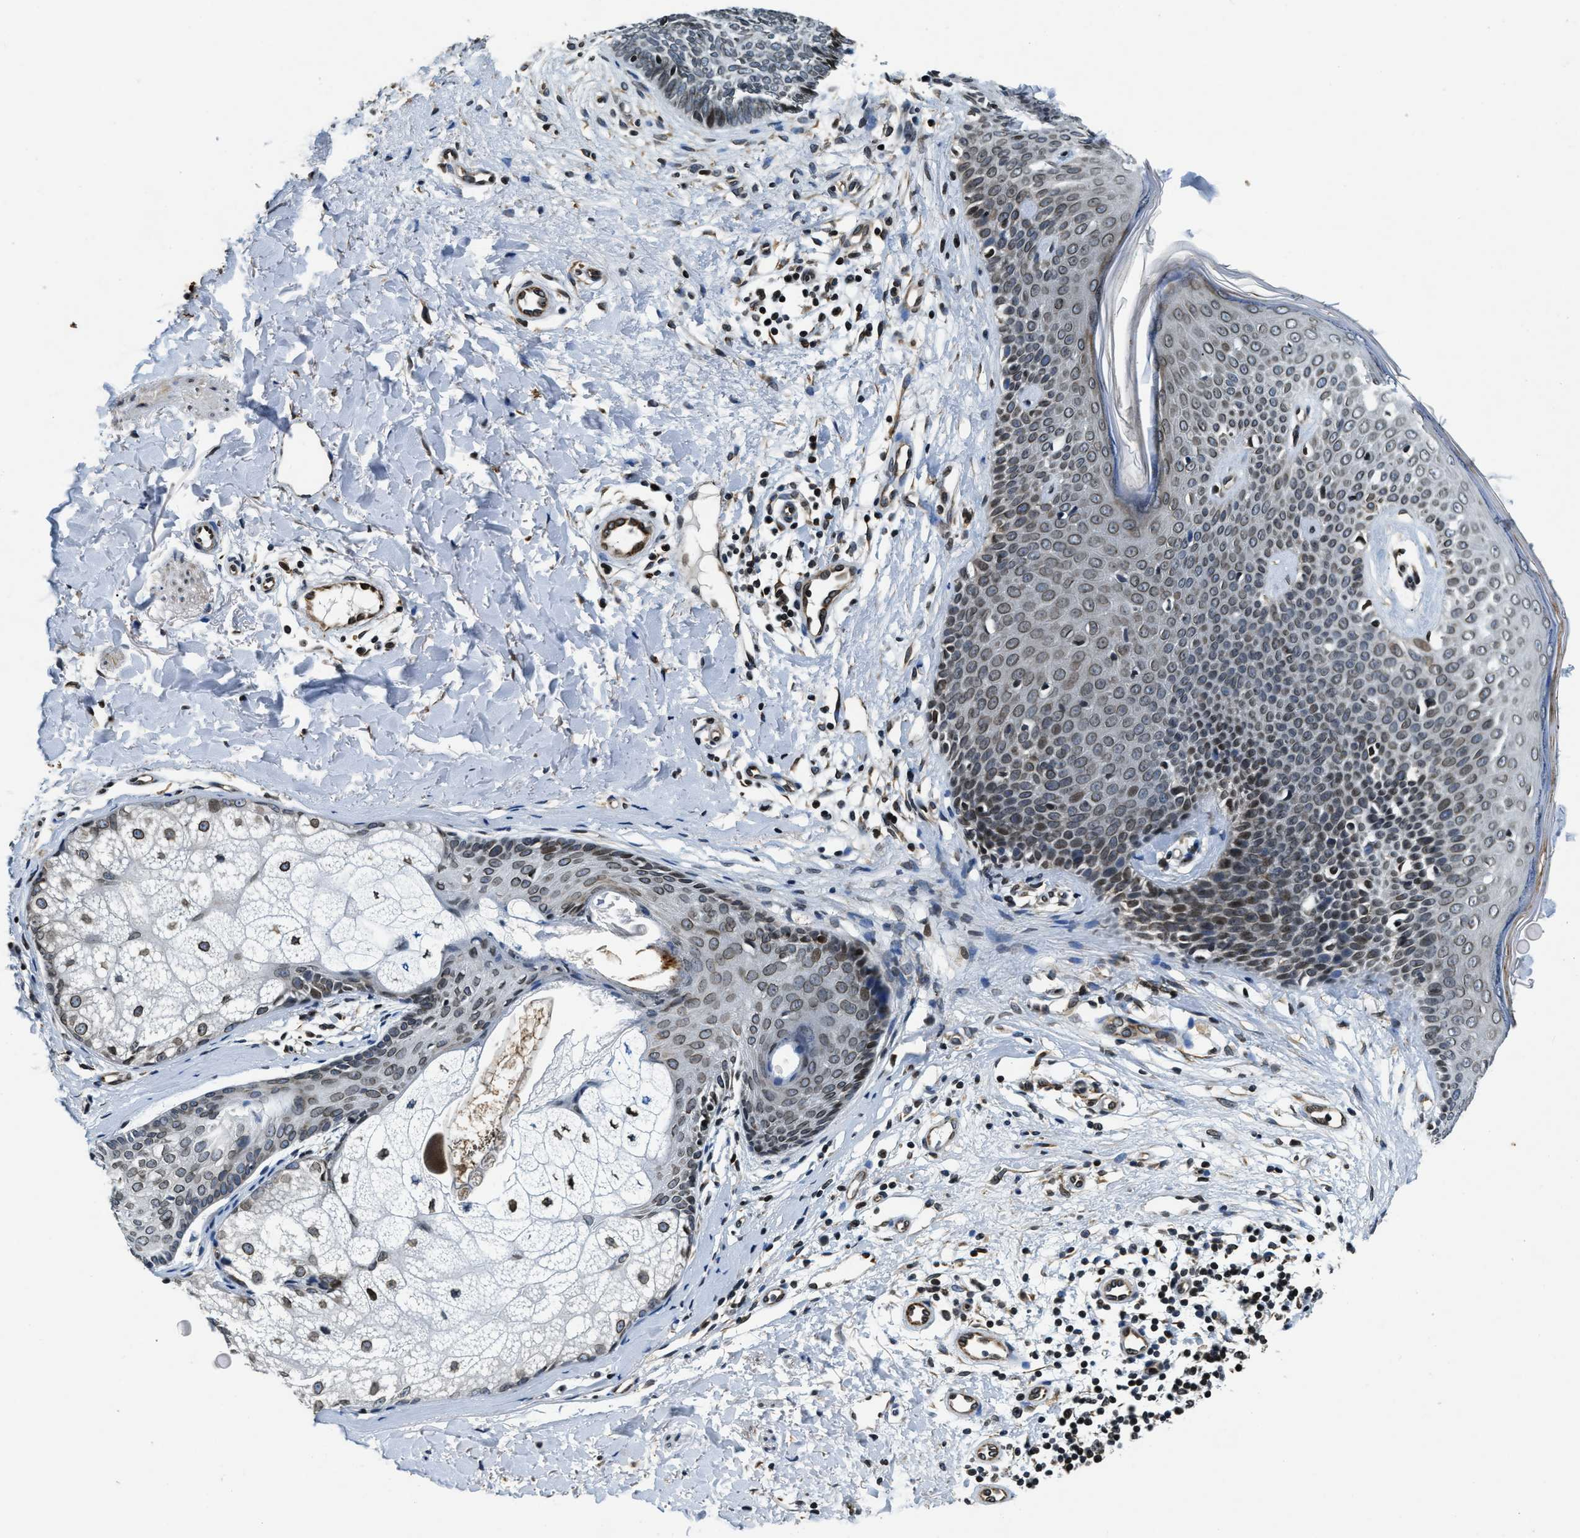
{"staining": {"intensity": "weak", "quantity": ">75%", "location": "cytoplasmic/membranous,nuclear"}, "tissue": "skin cancer", "cell_type": "Tumor cells", "image_type": "cancer", "snomed": [{"axis": "morphology", "description": "Basal cell carcinoma"}, {"axis": "topography", "description": "Skin"}], "caption": "Protein expression analysis of human skin cancer reveals weak cytoplasmic/membranous and nuclear staining in approximately >75% of tumor cells.", "gene": "ZC3HC1", "patient": {"sex": "male", "age": 60}}